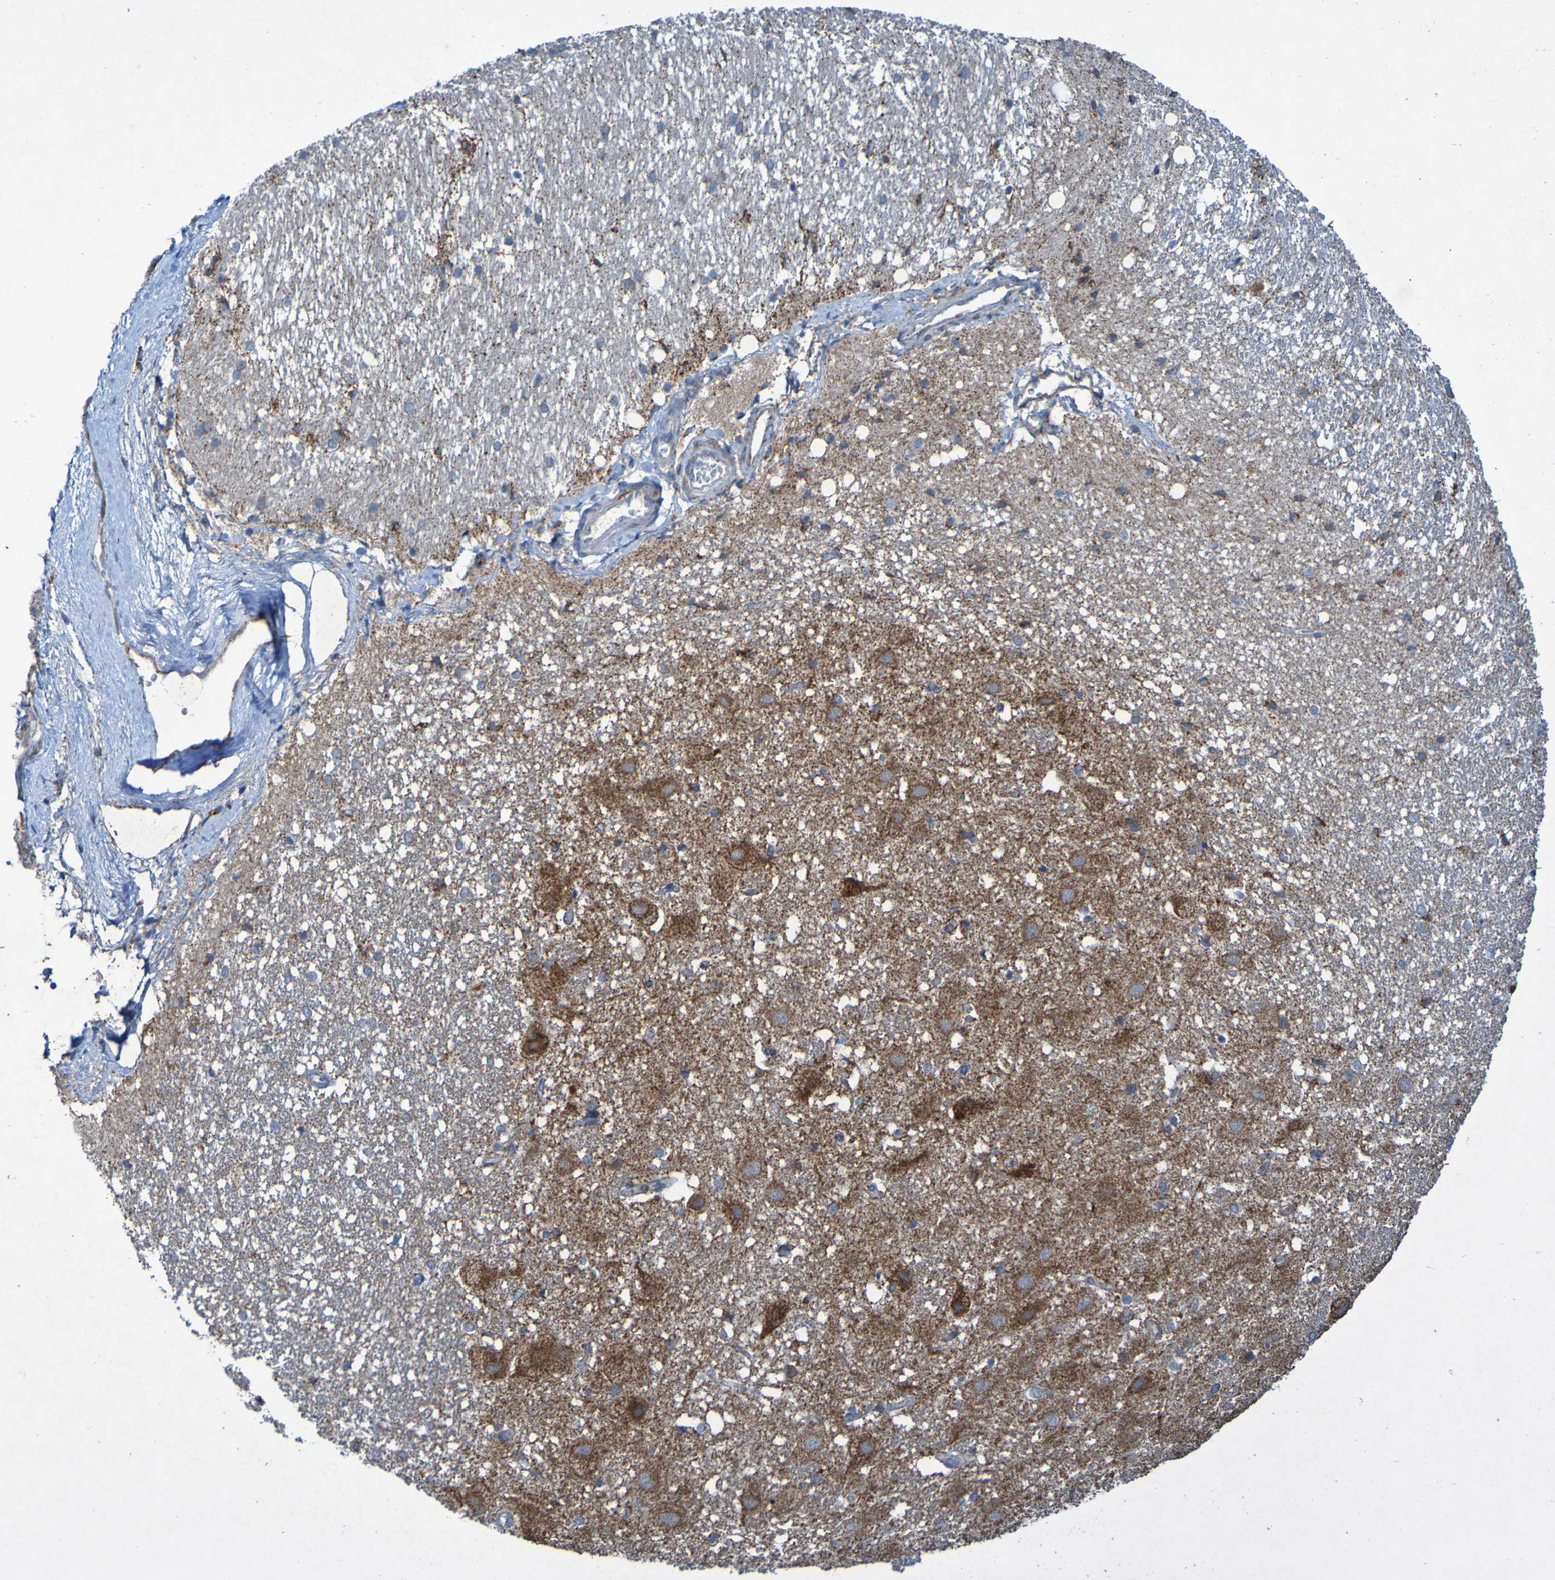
{"staining": {"intensity": "negative", "quantity": "none", "location": "none"}, "tissue": "hippocampus", "cell_type": "Glial cells", "image_type": "normal", "snomed": [{"axis": "morphology", "description": "Normal tissue, NOS"}, {"axis": "topography", "description": "Hippocampus"}], "caption": "Glial cells show no significant staining in unremarkable hippocampus.", "gene": "CCDC51", "patient": {"sex": "female", "age": 19}}